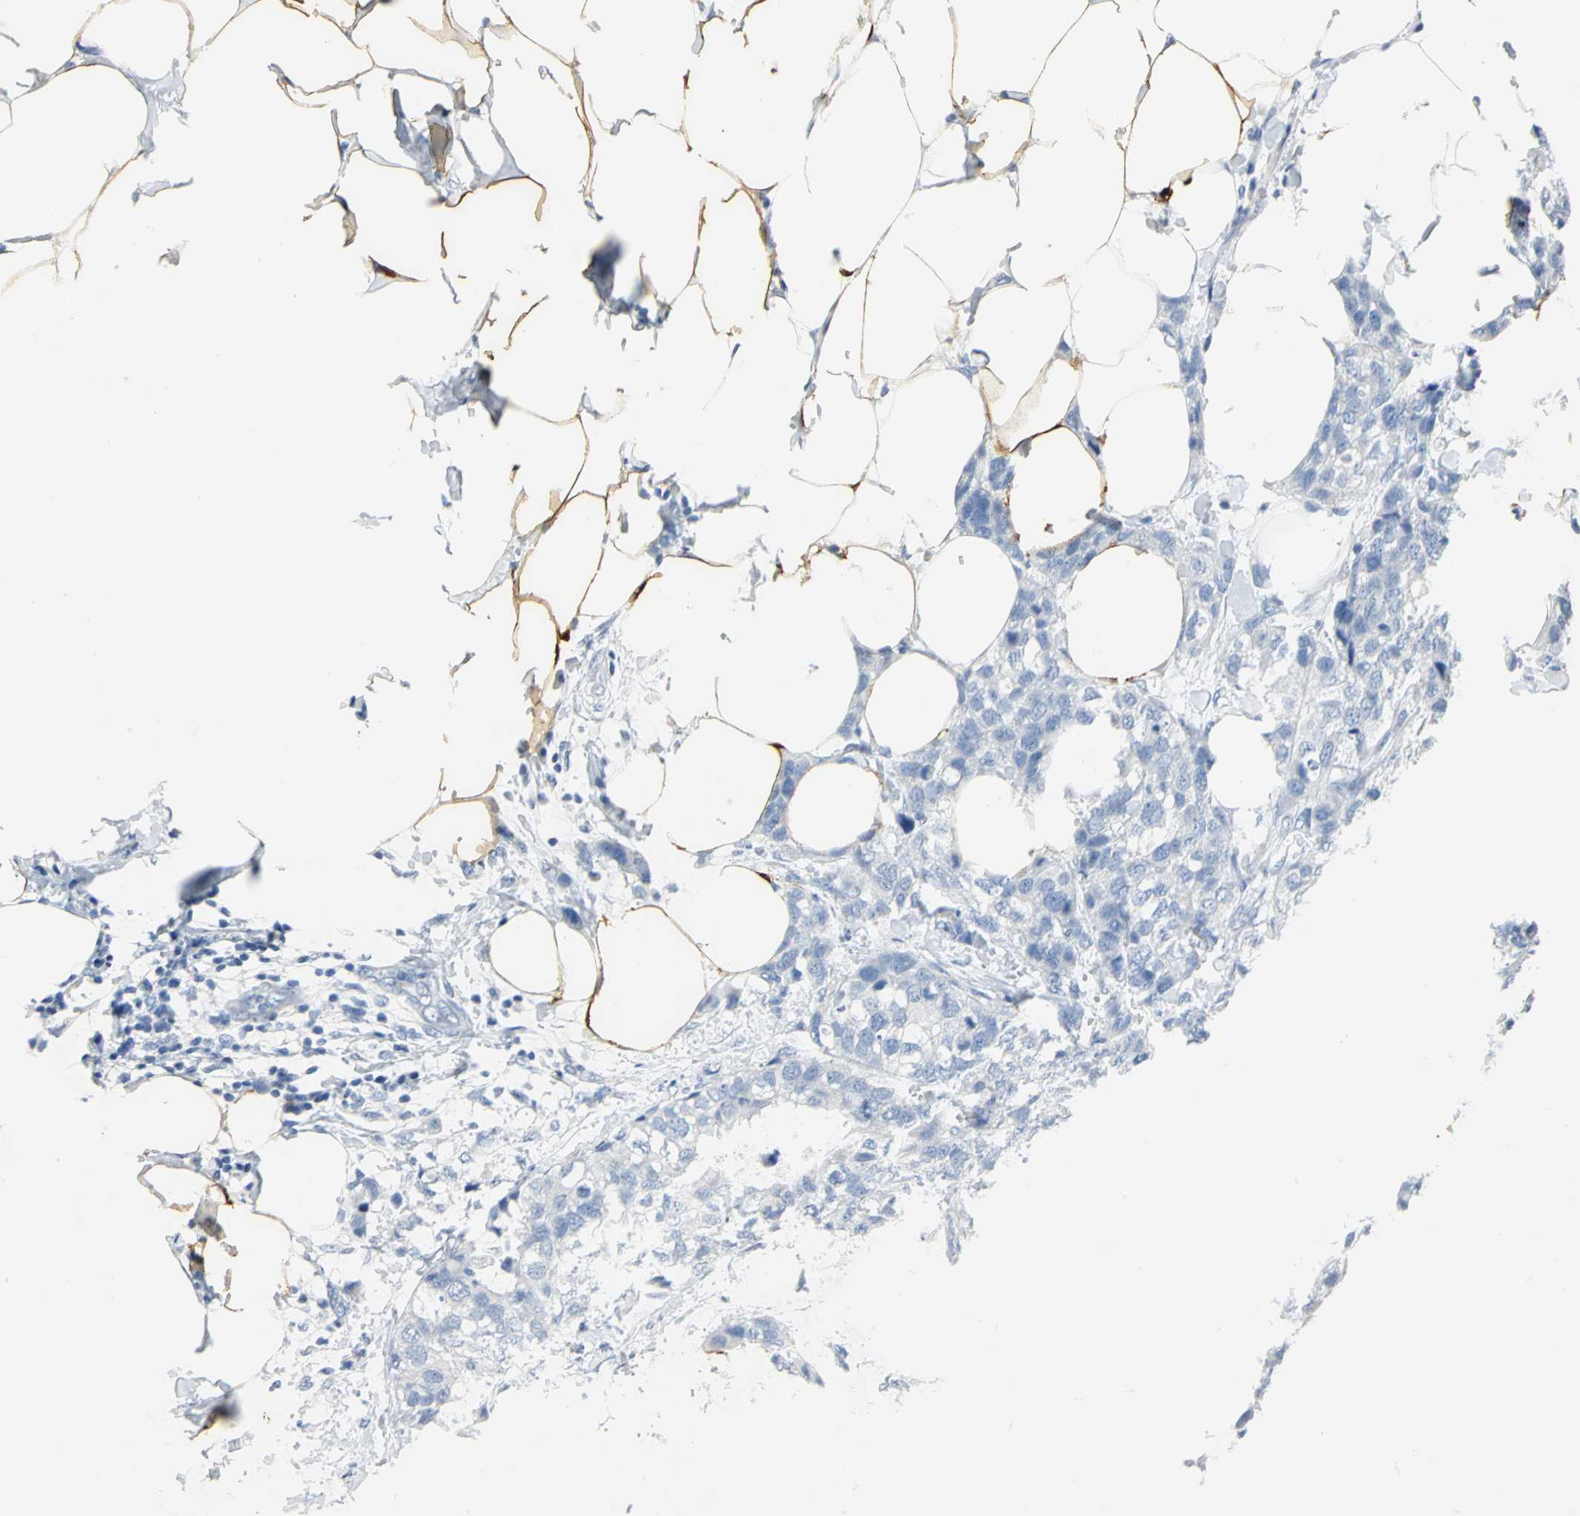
{"staining": {"intensity": "negative", "quantity": "none", "location": "none"}, "tissue": "breast cancer", "cell_type": "Tumor cells", "image_type": "cancer", "snomed": [{"axis": "morphology", "description": "Normal tissue, NOS"}, {"axis": "morphology", "description": "Duct carcinoma"}, {"axis": "topography", "description": "Breast"}], "caption": "This is a micrograph of IHC staining of infiltrating ductal carcinoma (breast), which shows no expression in tumor cells.", "gene": "CA3", "patient": {"sex": "female", "age": 50}}